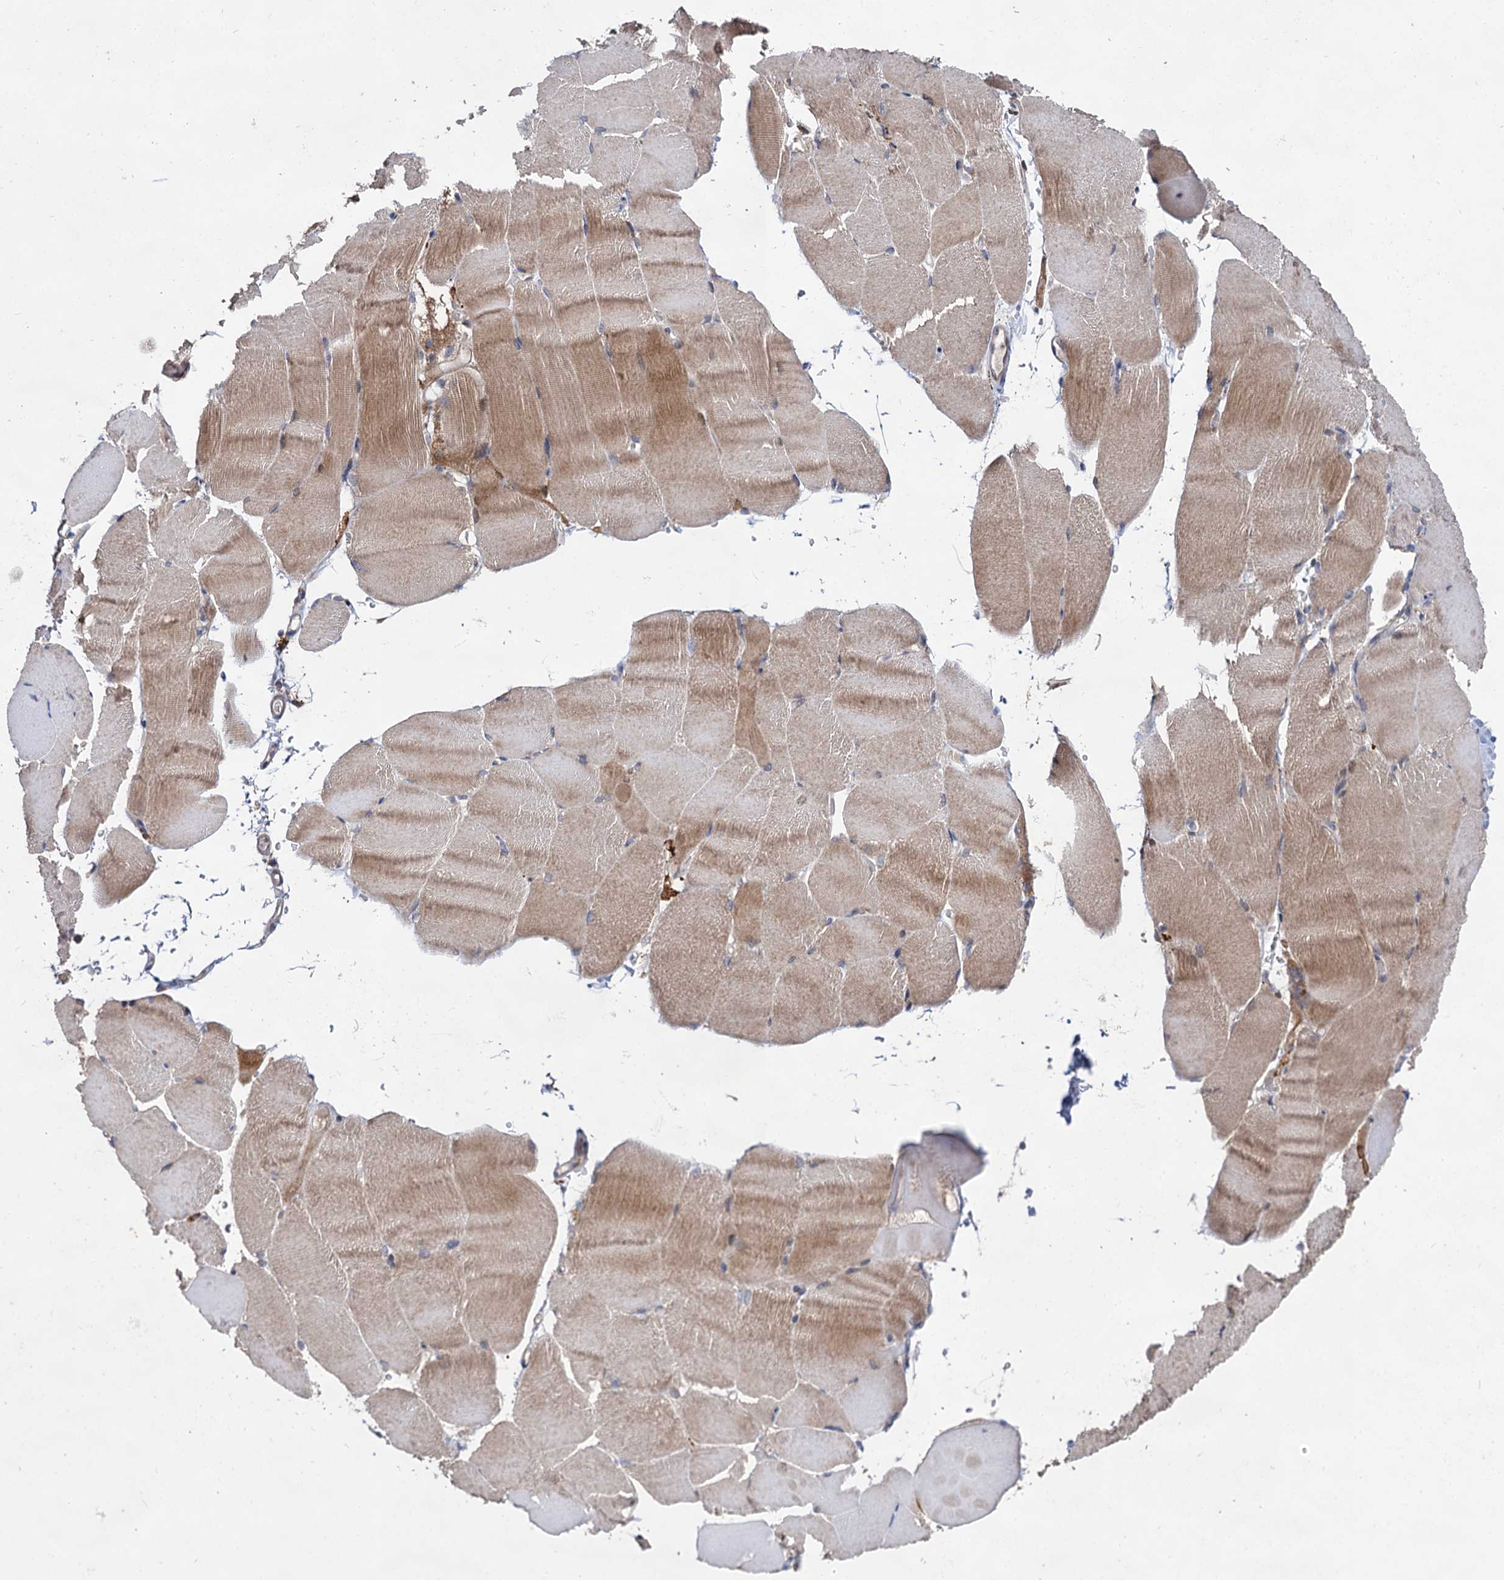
{"staining": {"intensity": "weak", "quantity": "25%-75%", "location": "cytoplasmic/membranous"}, "tissue": "skeletal muscle", "cell_type": "Myocytes", "image_type": "normal", "snomed": [{"axis": "morphology", "description": "Normal tissue, NOS"}, {"axis": "topography", "description": "Skeletal muscle"}, {"axis": "topography", "description": "Parathyroid gland"}], "caption": "Immunohistochemistry micrograph of normal skeletal muscle: skeletal muscle stained using IHC displays low levels of weak protein expression localized specifically in the cytoplasmic/membranous of myocytes, appearing as a cytoplasmic/membranous brown color.", "gene": "NAA25", "patient": {"sex": "female", "age": 37}}